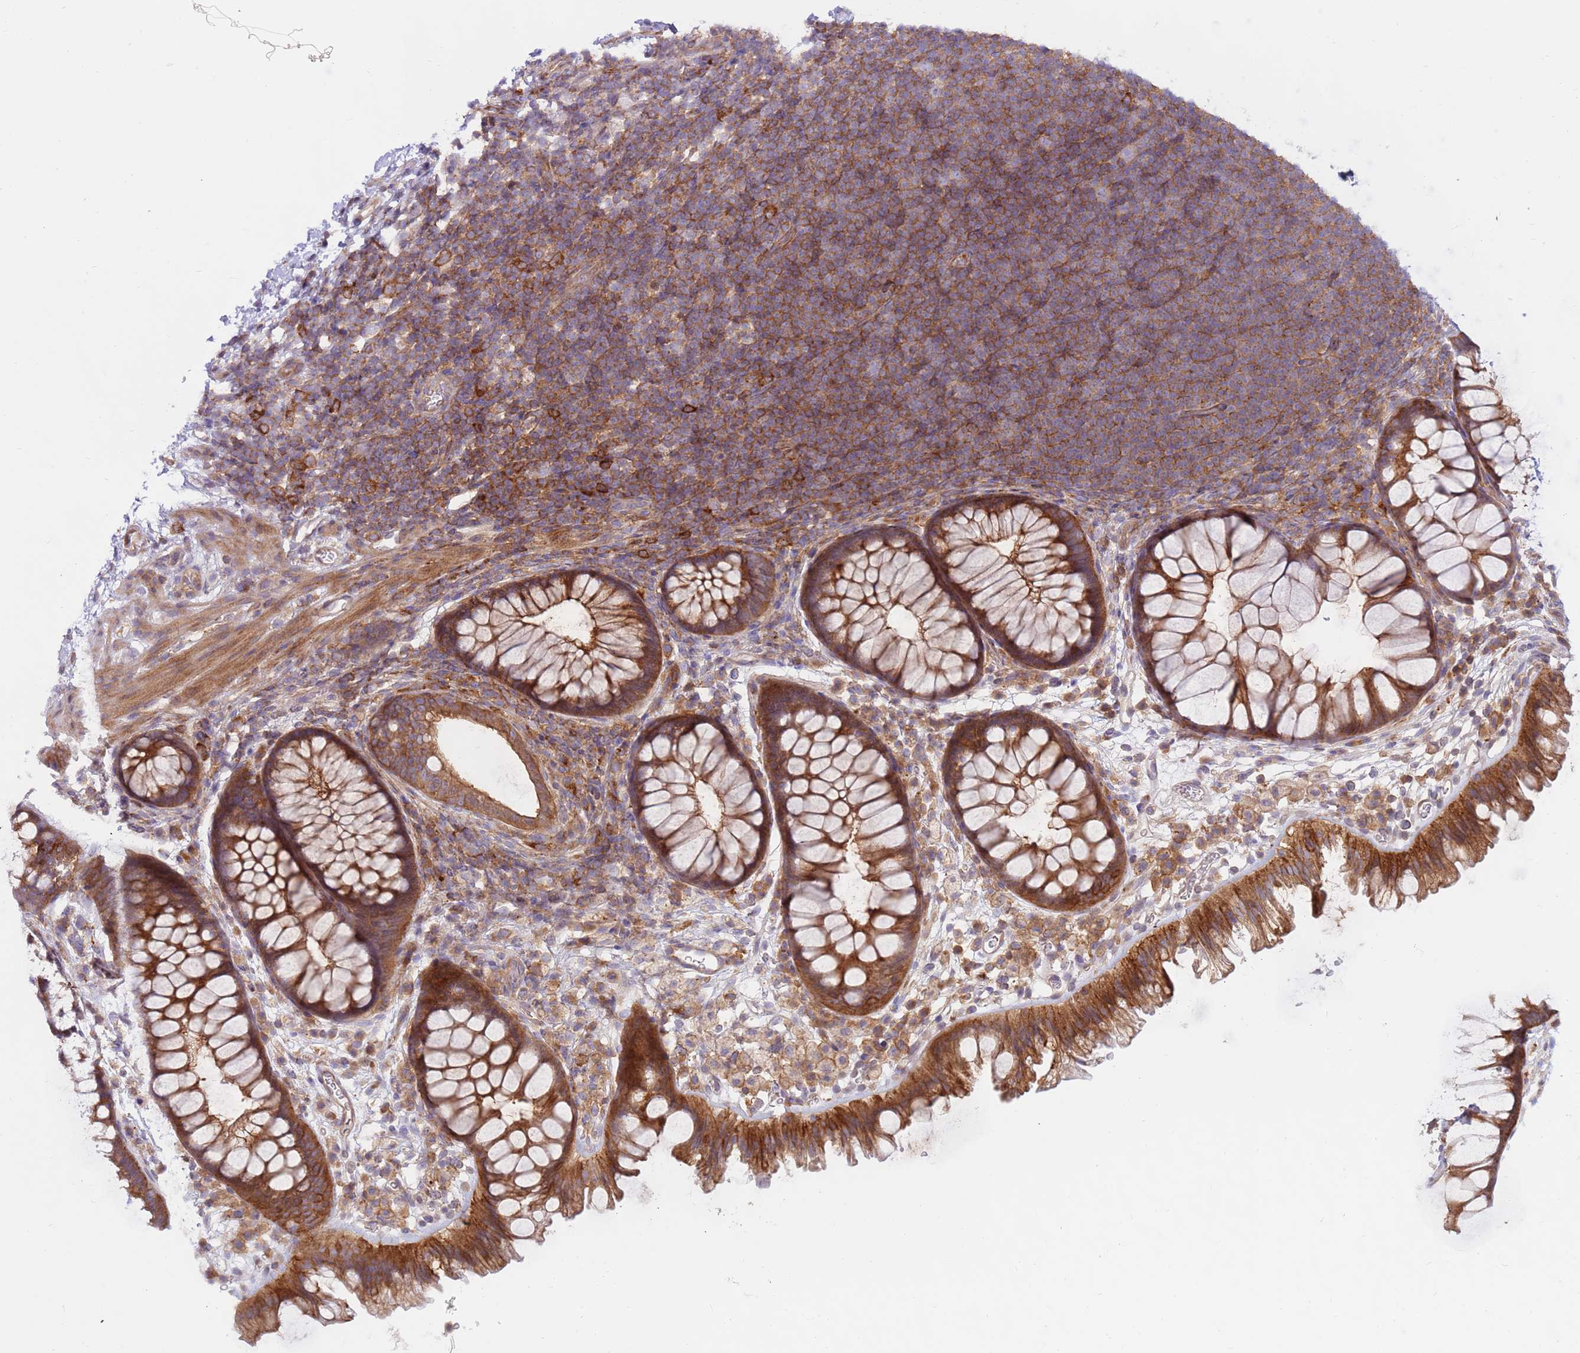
{"staining": {"intensity": "moderate", "quantity": ">75%", "location": "cytoplasmic/membranous"}, "tissue": "colon", "cell_type": "Endothelial cells", "image_type": "normal", "snomed": [{"axis": "morphology", "description": "Normal tissue, NOS"}, {"axis": "topography", "description": "Colon"}], "caption": "A brown stain highlights moderate cytoplasmic/membranous positivity of a protein in endothelial cells of unremarkable colon.", "gene": "DDX19B", "patient": {"sex": "female", "age": 62}}